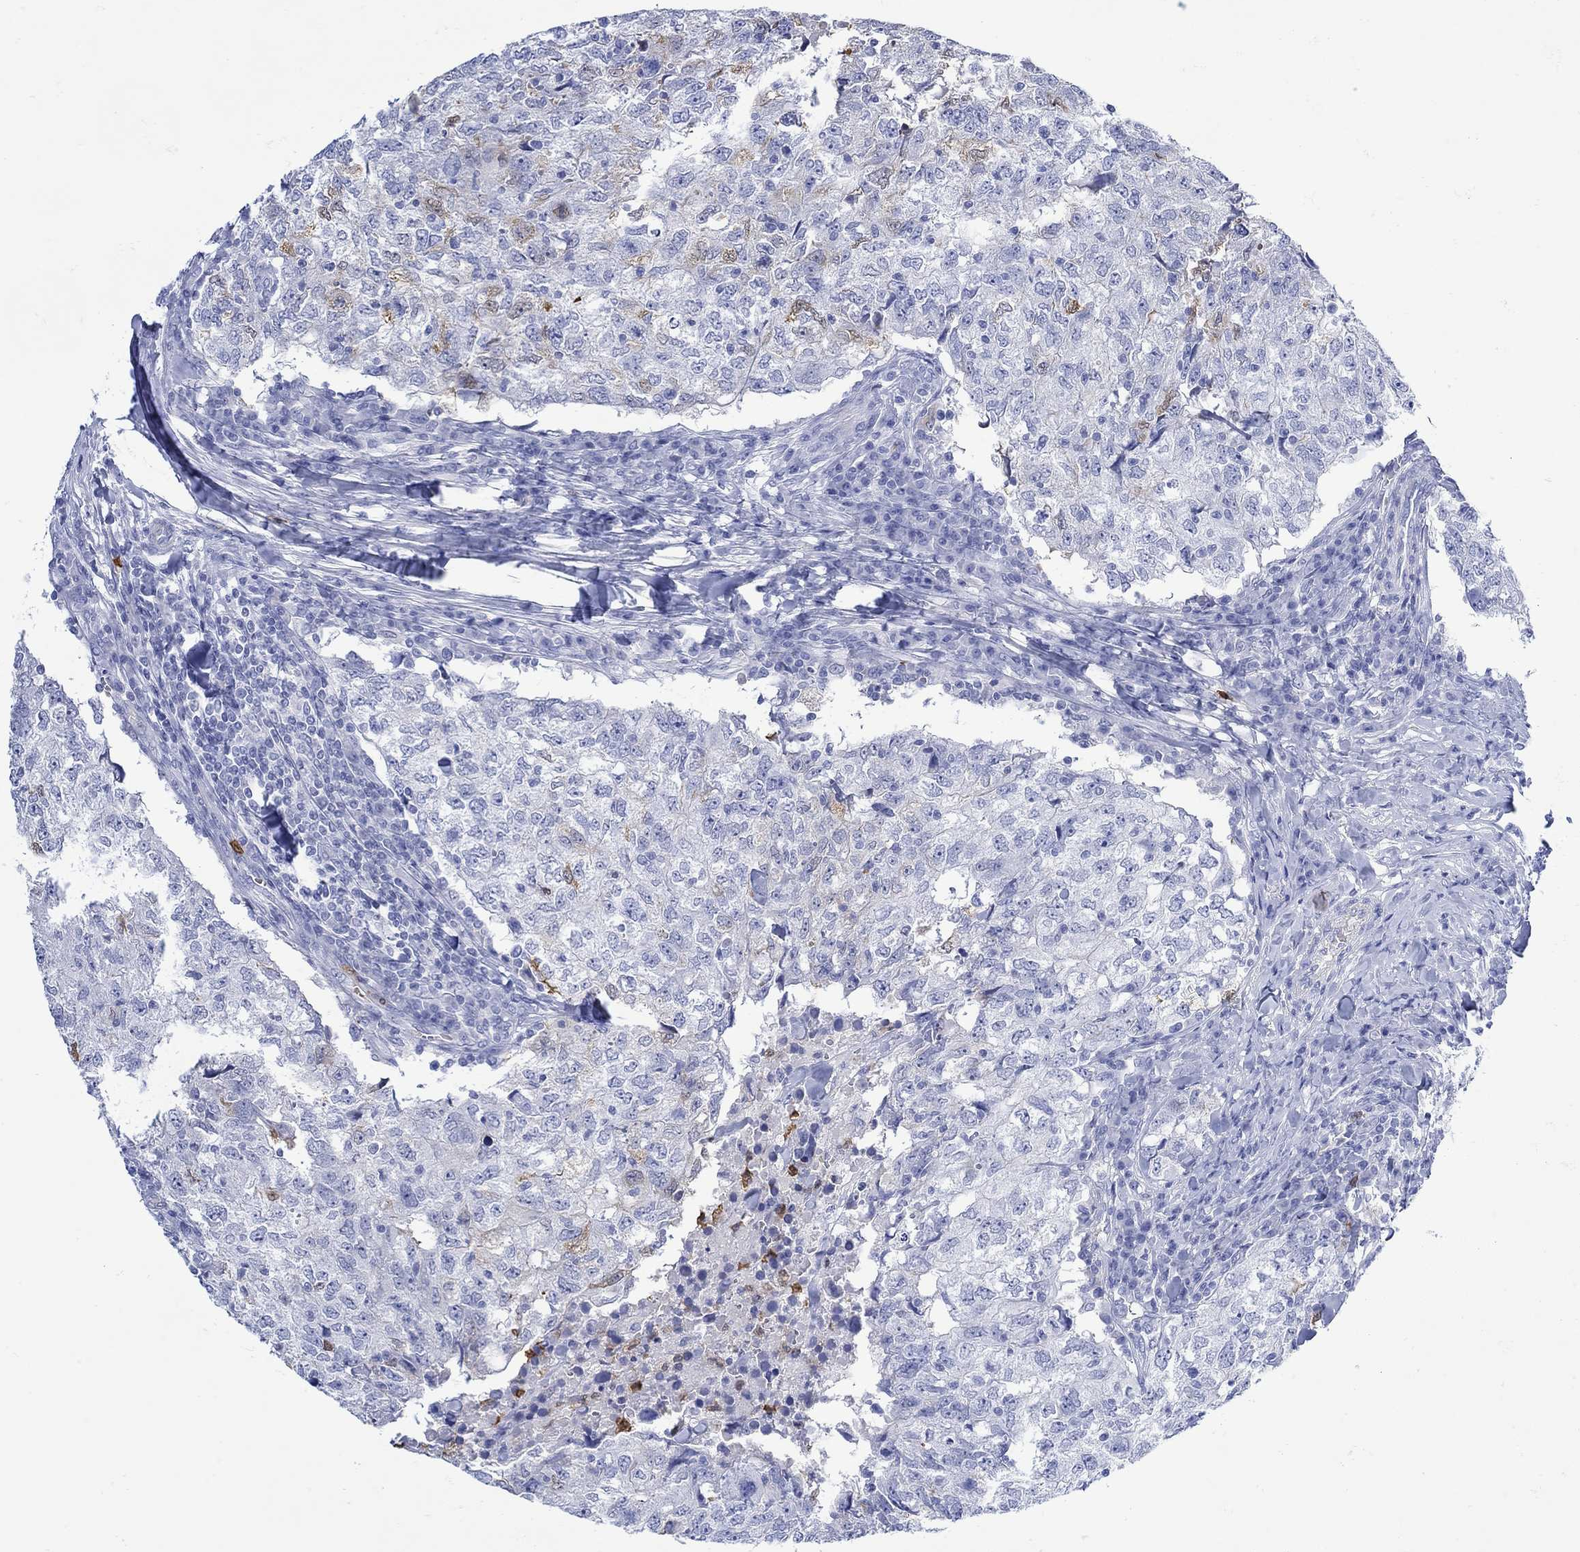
{"staining": {"intensity": "negative", "quantity": "none", "location": "none"}, "tissue": "breast cancer", "cell_type": "Tumor cells", "image_type": "cancer", "snomed": [{"axis": "morphology", "description": "Duct carcinoma"}, {"axis": "topography", "description": "Breast"}], "caption": "Immunohistochemical staining of human breast cancer displays no significant positivity in tumor cells.", "gene": "LINGO3", "patient": {"sex": "female", "age": 30}}